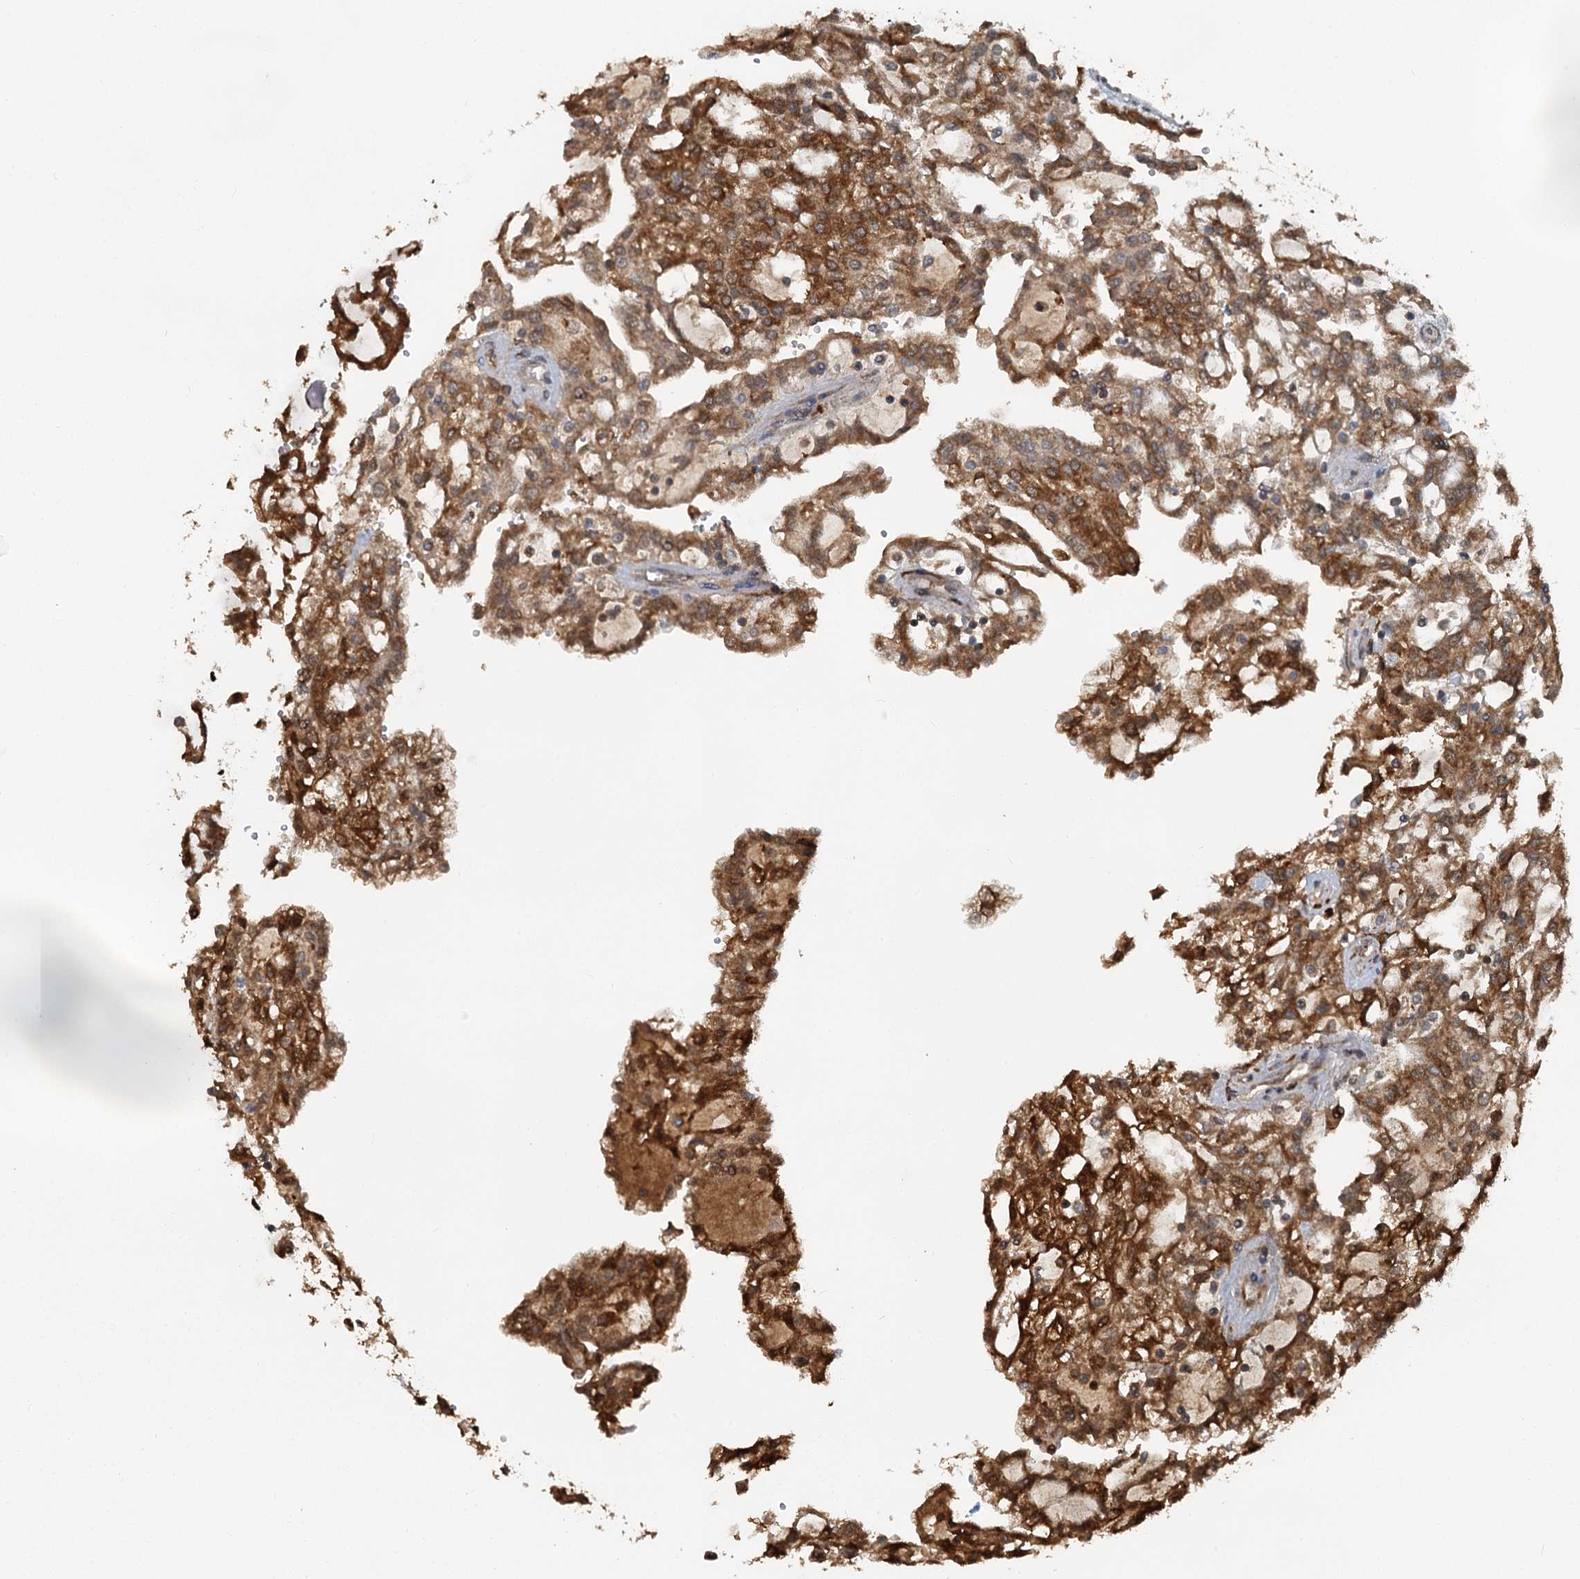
{"staining": {"intensity": "strong", "quantity": ">75%", "location": "cytoplasmic/membranous"}, "tissue": "renal cancer", "cell_type": "Tumor cells", "image_type": "cancer", "snomed": [{"axis": "morphology", "description": "Adenocarcinoma, NOS"}, {"axis": "topography", "description": "Kidney"}], "caption": "Immunohistochemistry (IHC) of human renal adenocarcinoma shows high levels of strong cytoplasmic/membranous staining in approximately >75% of tumor cells.", "gene": "GPI", "patient": {"sex": "male", "age": 63}}